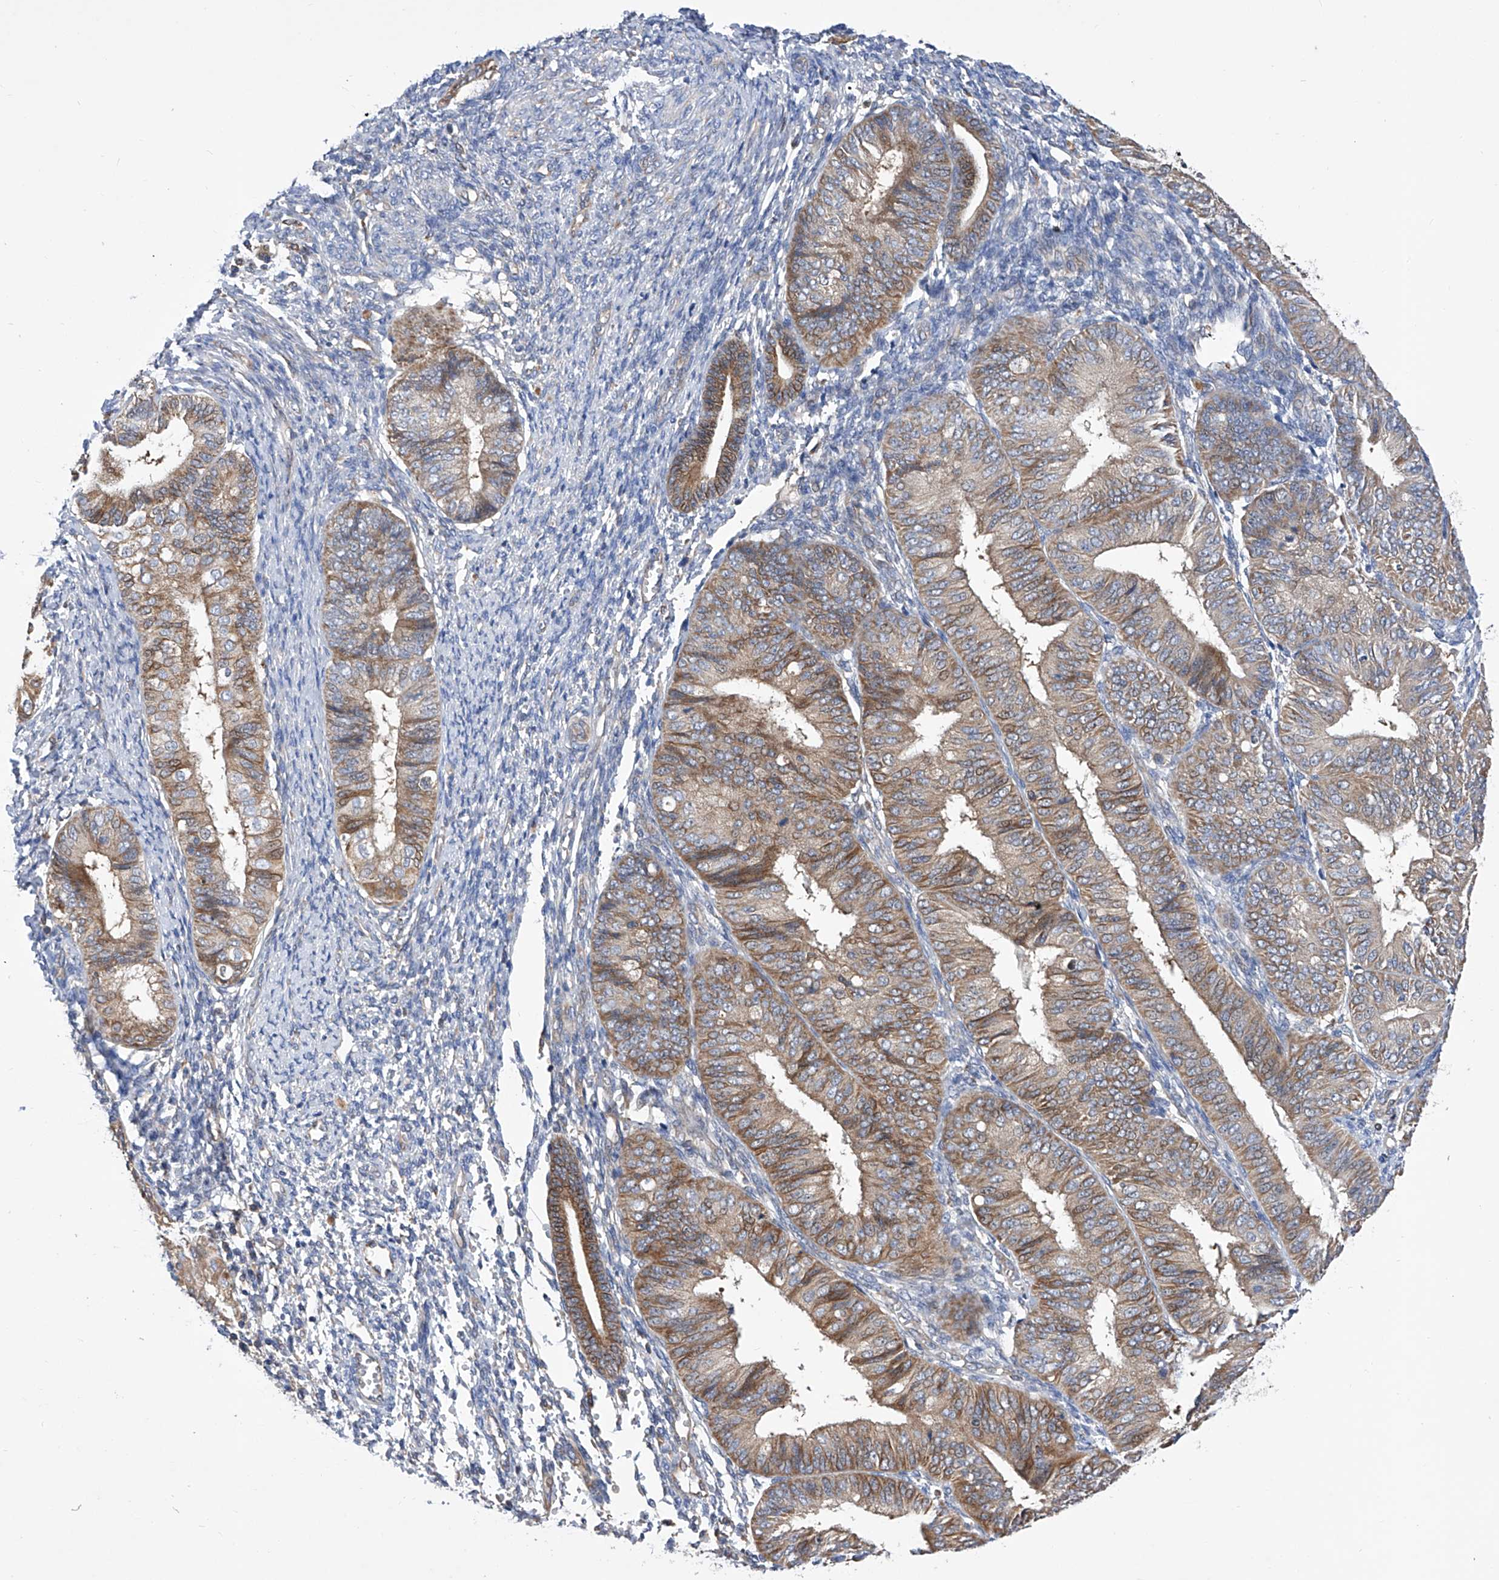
{"staining": {"intensity": "moderate", "quantity": ">75%", "location": "cytoplasmic/membranous"}, "tissue": "endometrial cancer", "cell_type": "Tumor cells", "image_type": "cancer", "snomed": [{"axis": "morphology", "description": "Adenocarcinoma, NOS"}, {"axis": "topography", "description": "Endometrium"}], "caption": "Tumor cells show moderate cytoplasmic/membranous expression in approximately >75% of cells in endometrial adenocarcinoma. (DAB = brown stain, brightfield microscopy at high magnification).", "gene": "SPATA20", "patient": {"sex": "female", "age": 58}}